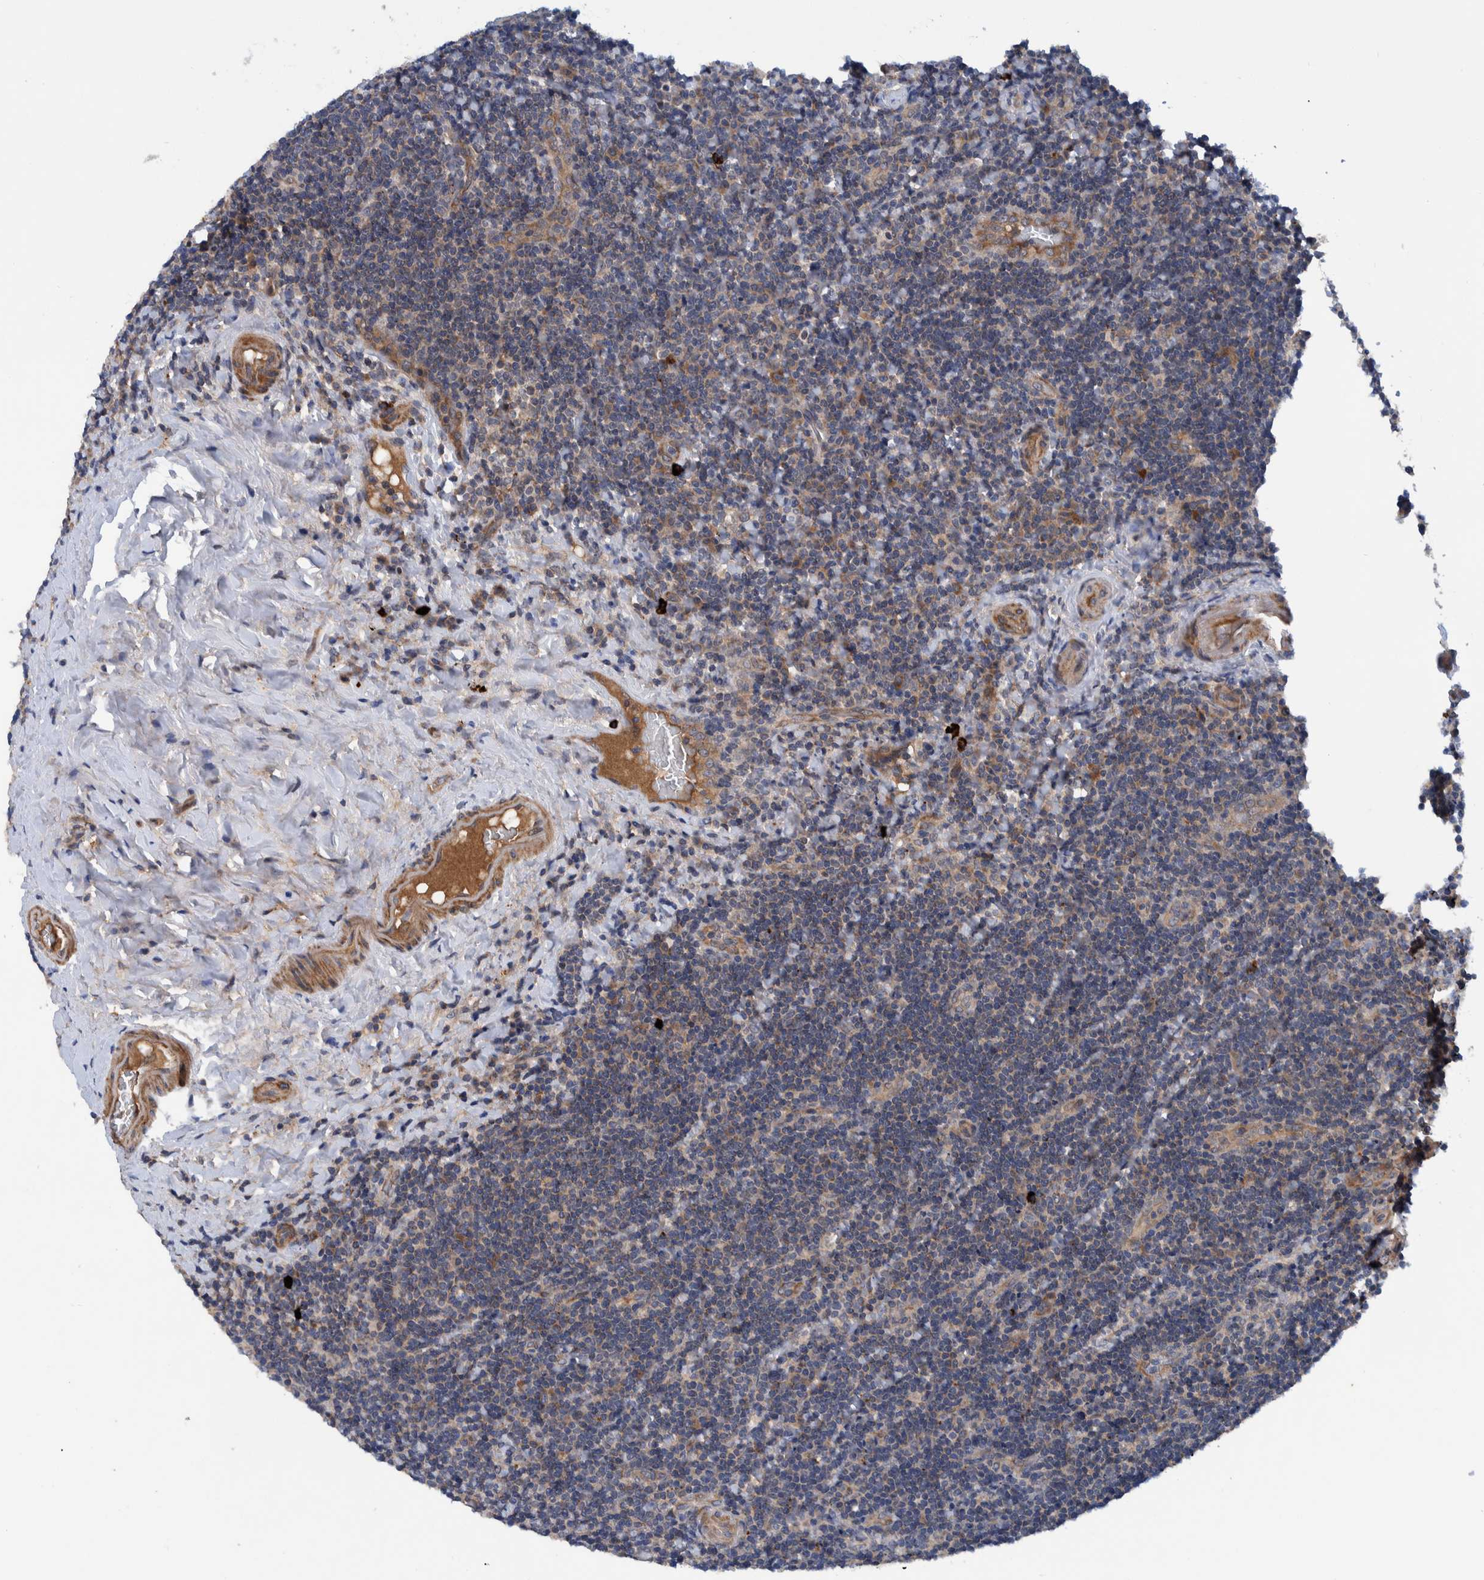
{"staining": {"intensity": "negative", "quantity": "none", "location": "none"}, "tissue": "lymphoma", "cell_type": "Tumor cells", "image_type": "cancer", "snomed": [{"axis": "morphology", "description": "Malignant lymphoma, non-Hodgkin's type, High grade"}, {"axis": "topography", "description": "Tonsil"}], "caption": "Immunohistochemistry (IHC) histopathology image of human malignant lymphoma, non-Hodgkin's type (high-grade) stained for a protein (brown), which exhibits no staining in tumor cells.", "gene": "ITIH3", "patient": {"sex": "female", "age": 36}}